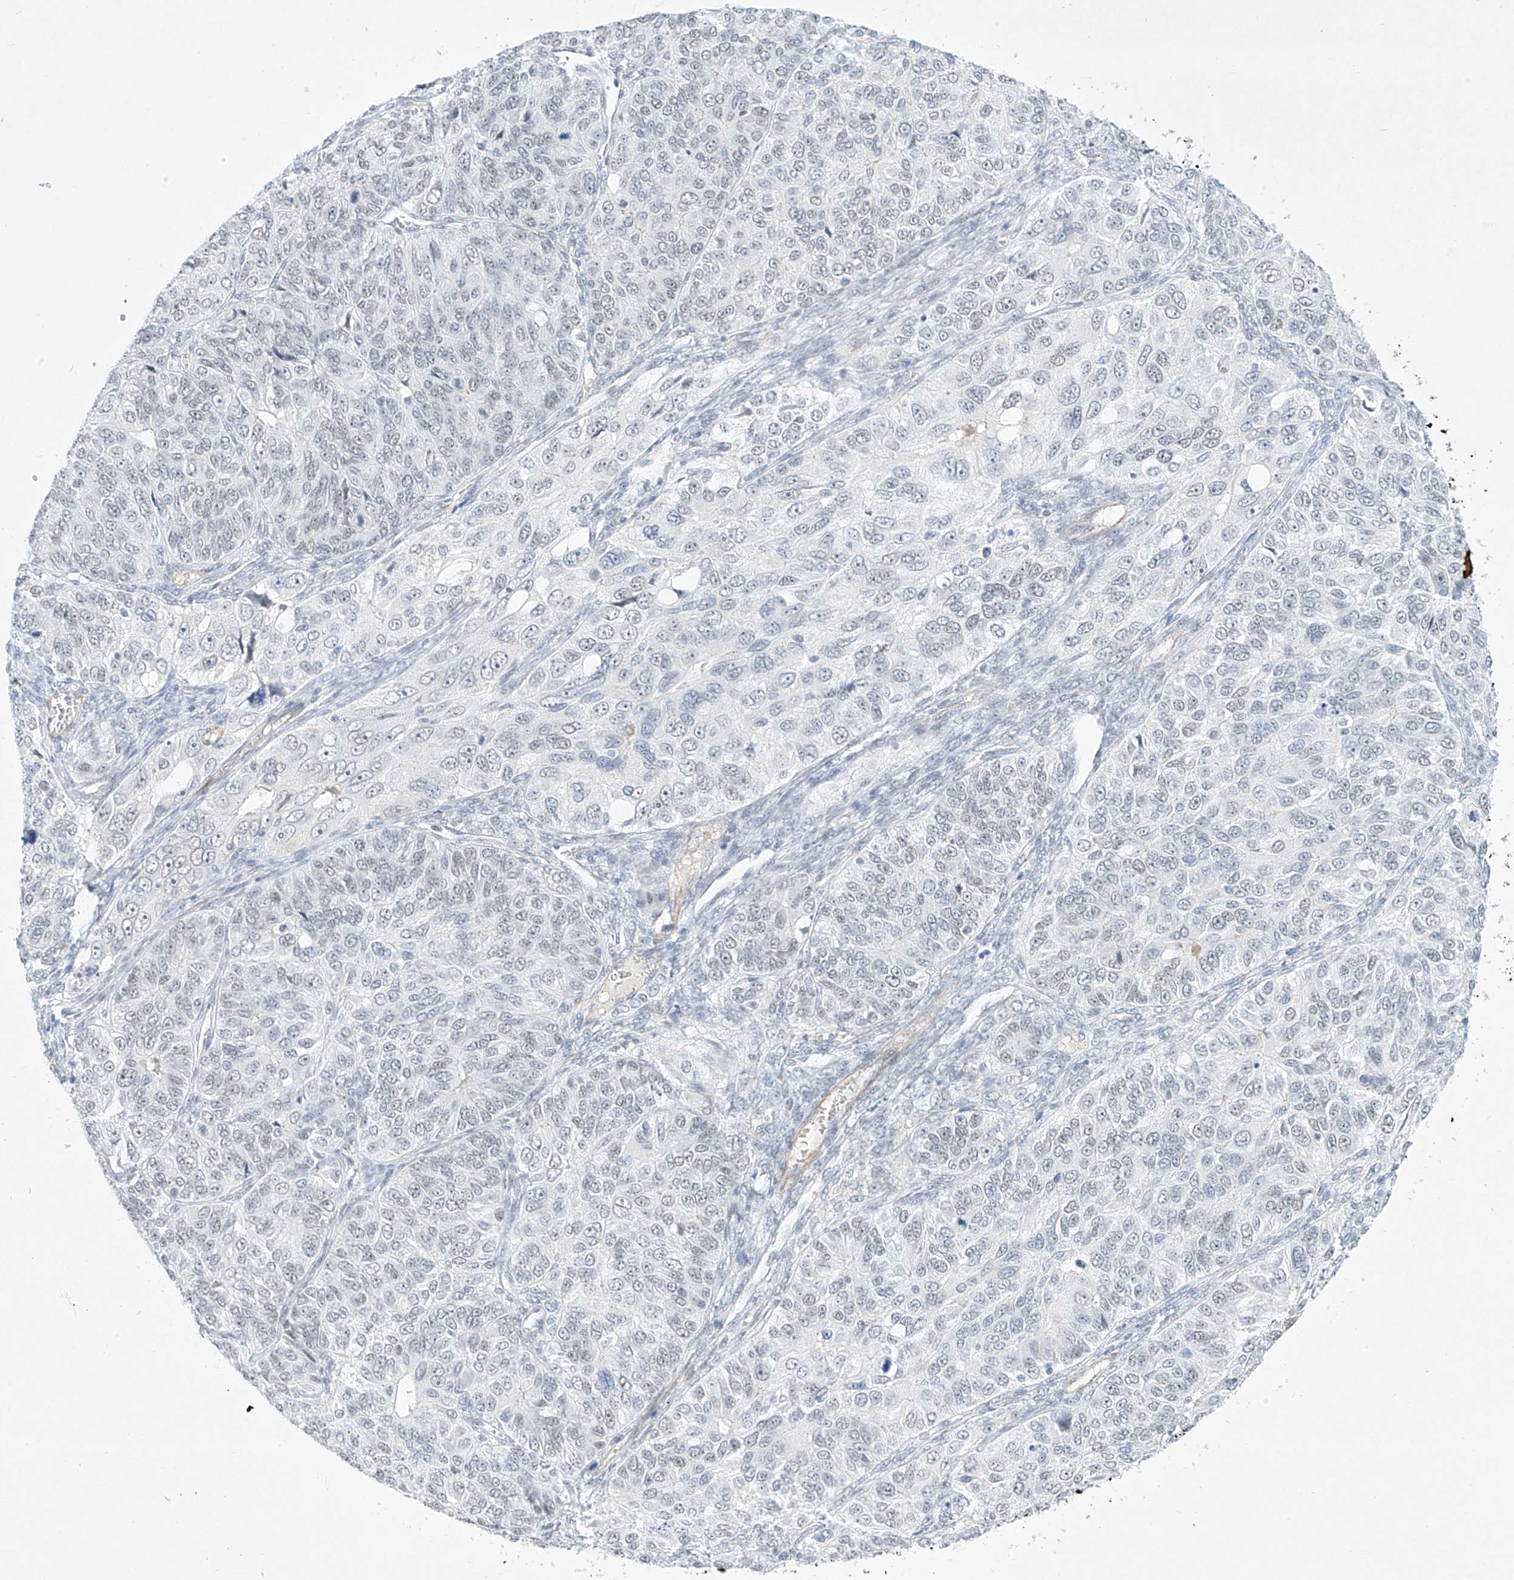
{"staining": {"intensity": "negative", "quantity": "none", "location": "none"}, "tissue": "ovarian cancer", "cell_type": "Tumor cells", "image_type": "cancer", "snomed": [{"axis": "morphology", "description": "Carcinoma, endometroid"}, {"axis": "topography", "description": "Ovary"}], "caption": "An IHC image of ovarian cancer (endometroid carcinoma) is shown. There is no staining in tumor cells of ovarian cancer (endometroid carcinoma).", "gene": "REEP2", "patient": {"sex": "female", "age": 51}}